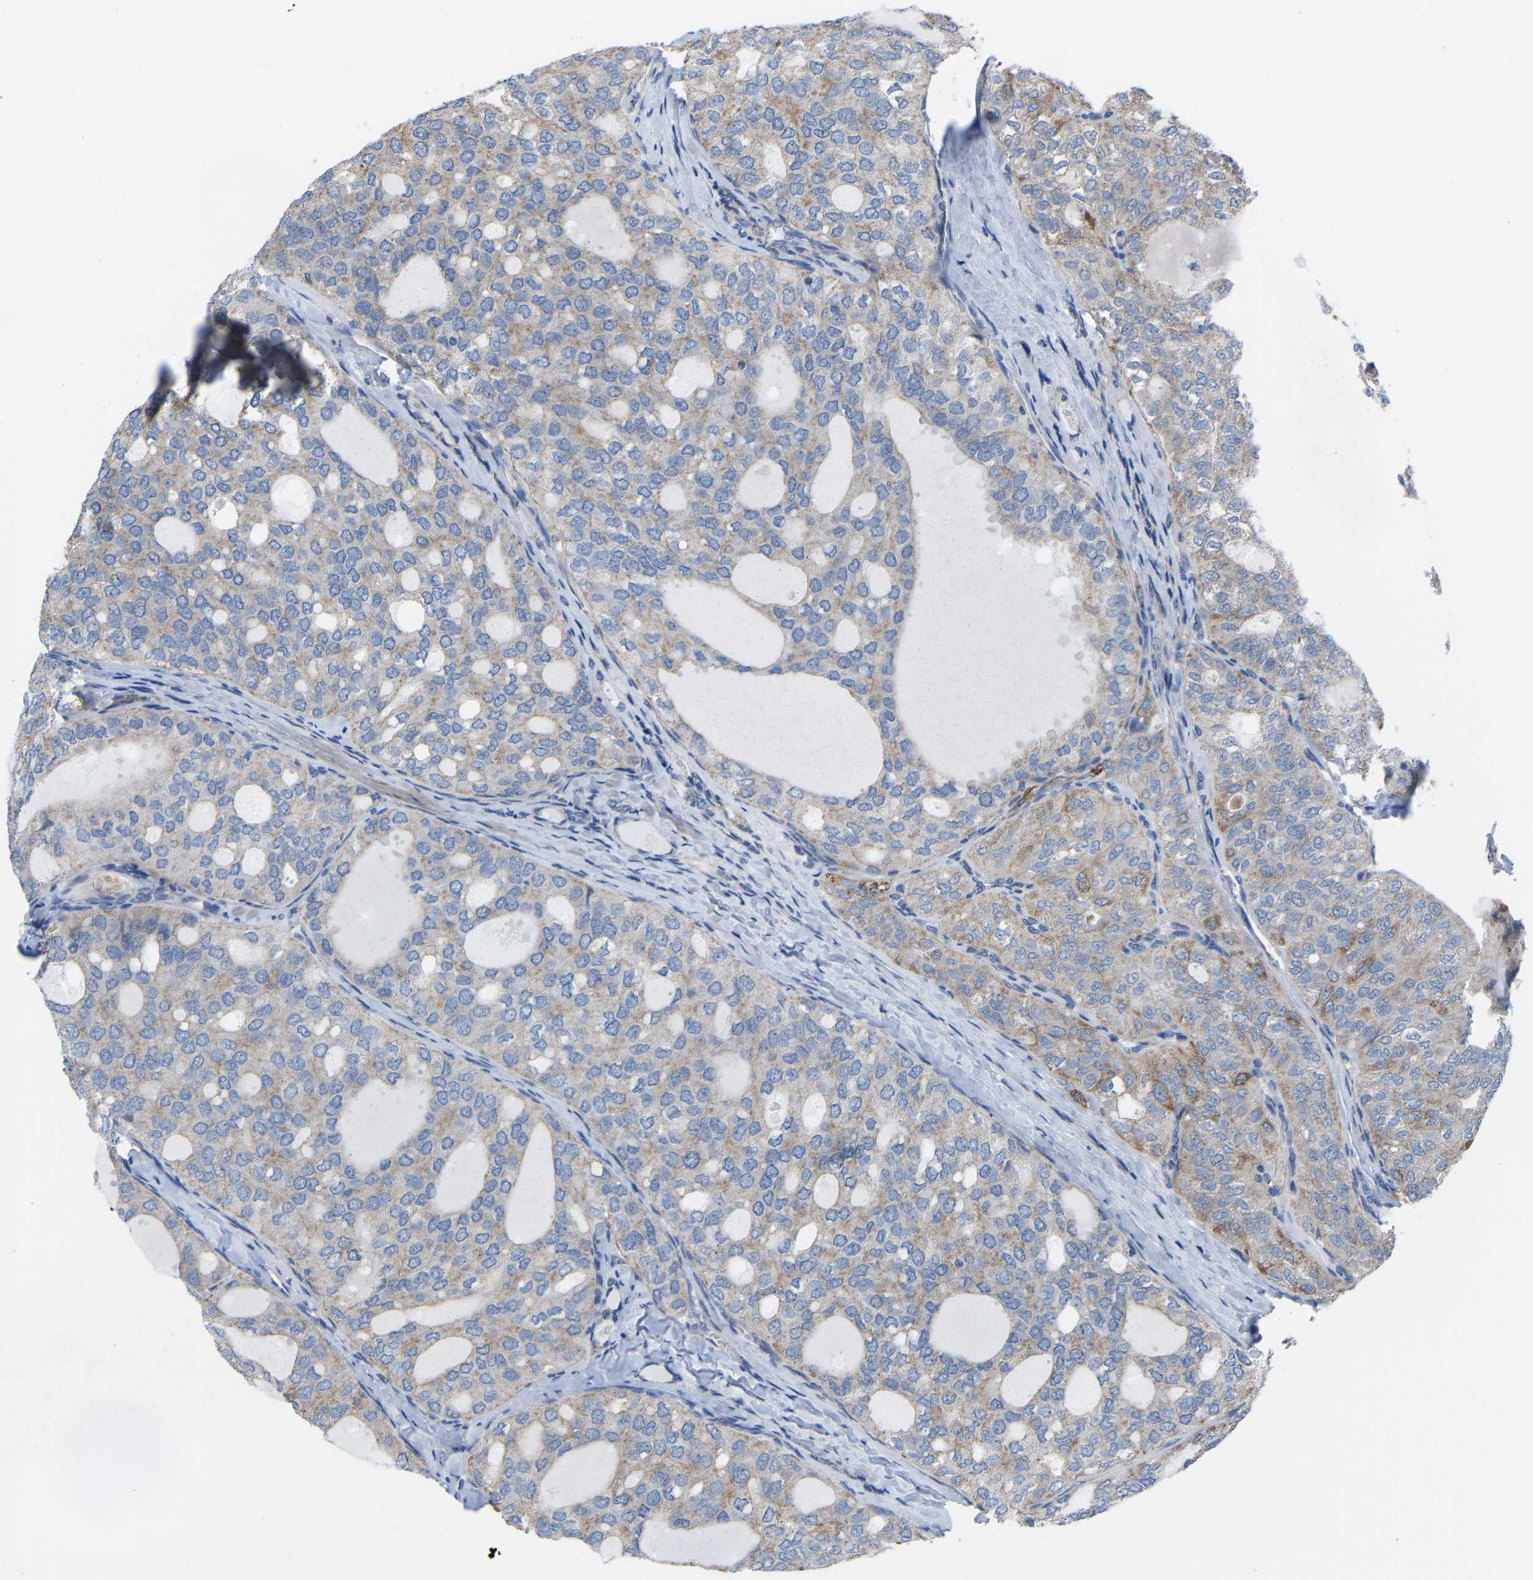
{"staining": {"intensity": "weak", "quantity": ">75%", "location": "cytoplasmic/membranous"}, "tissue": "thyroid cancer", "cell_type": "Tumor cells", "image_type": "cancer", "snomed": [{"axis": "morphology", "description": "Follicular adenoma carcinoma, NOS"}, {"axis": "topography", "description": "Thyroid gland"}], "caption": "Thyroid follicular adenoma carcinoma stained with DAB IHC displays low levels of weak cytoplasmic/membranous positivity in approximately >75% of tumor cells. (IHC, brightfield microscopy, high magnification).", "gene": "BCL10", "patient": {"sex": "male", "age": 75}}